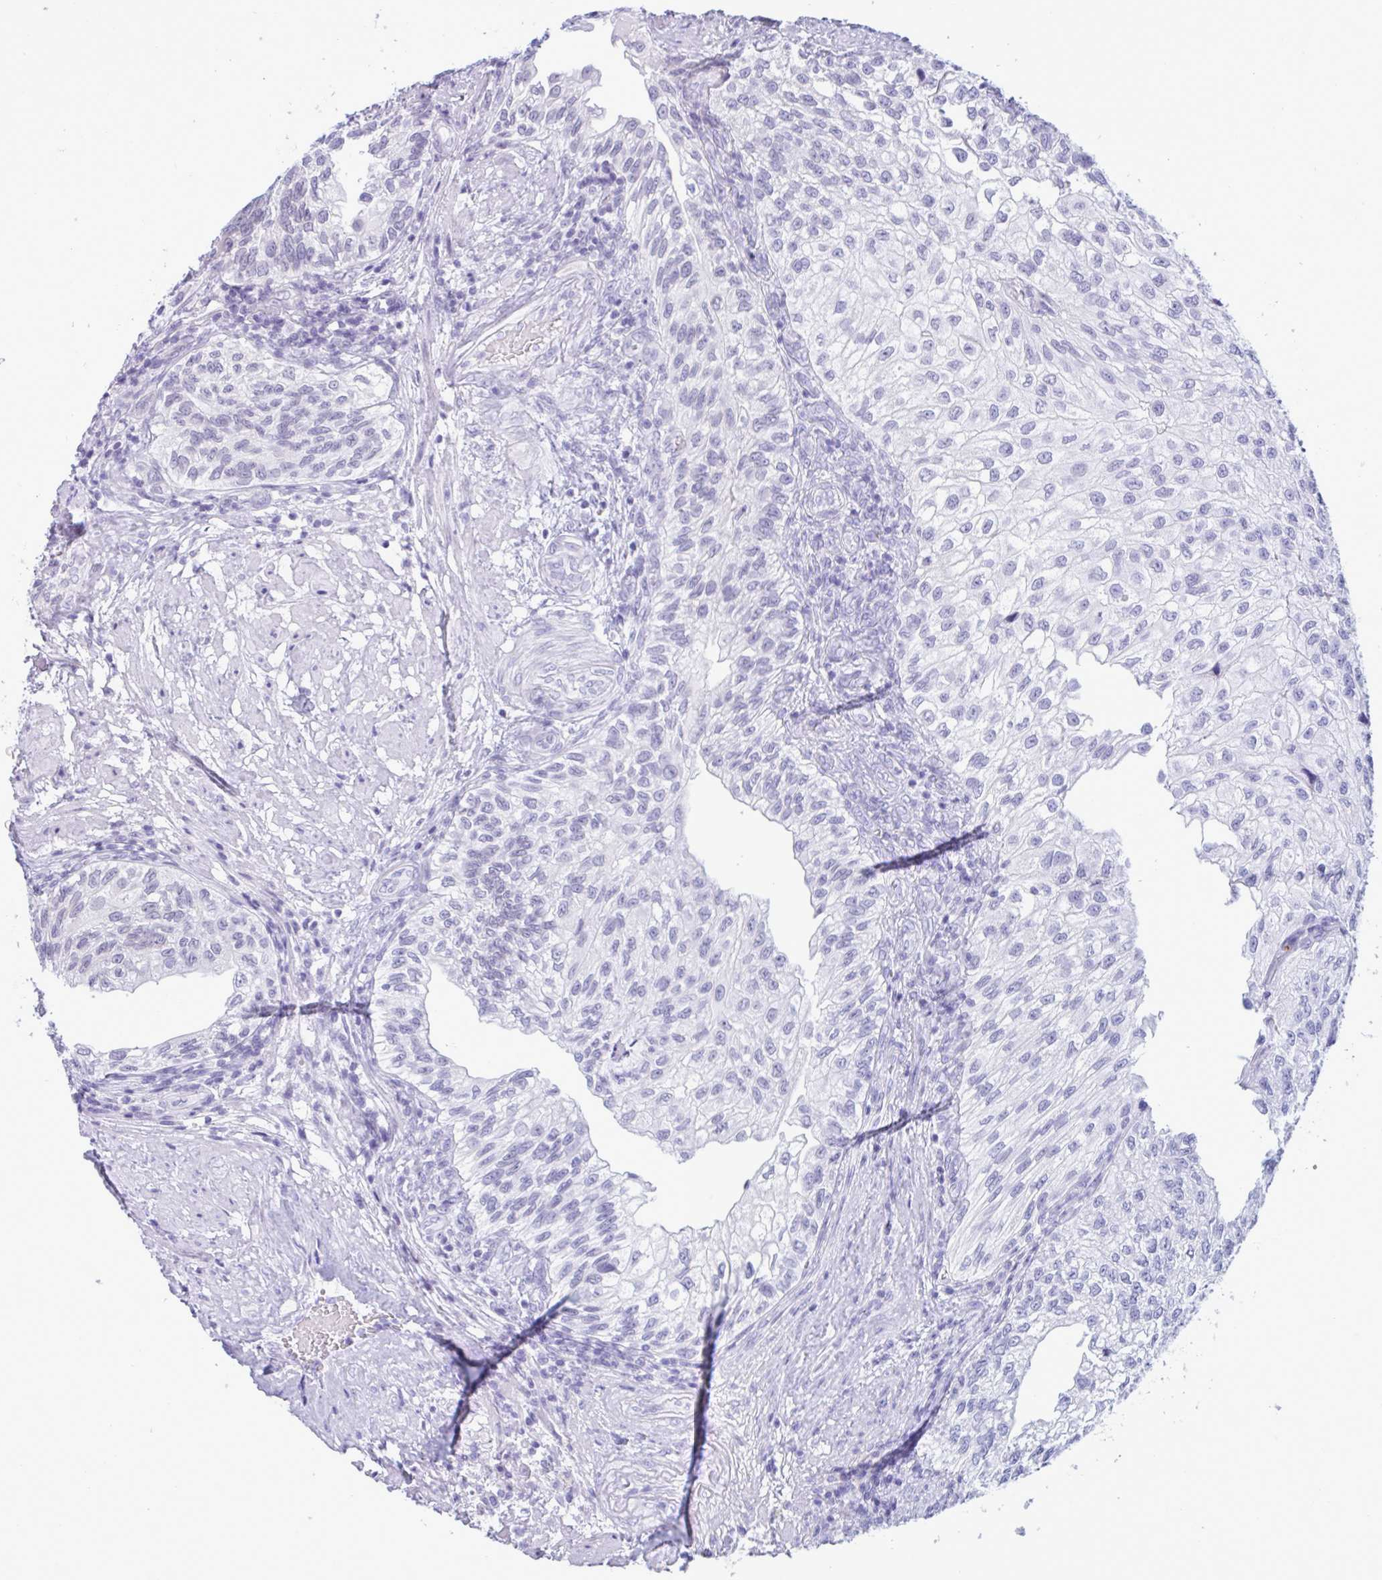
{"staining": {"intensity": "negative", "quantity": "none", "location": "none"}, "tissue": "urothelial cancer", "cell_type": "Tumor cells", "image_type": "cancer", "snomed": [{"axis": "morphology", "description": "Urothelial carcinoma, NOS"}, {"axis": "topography", "description": "Urinary bladder"}], "caption": "IHC image of neoplastic tissue: human urothelial cancer stained with DAB (3,3'-diaminobenzidine) demonstrates no significant protein positivity in tumor cells.", "gene": "DOCK11", "patient": {"sex": "male", "age": 87}}